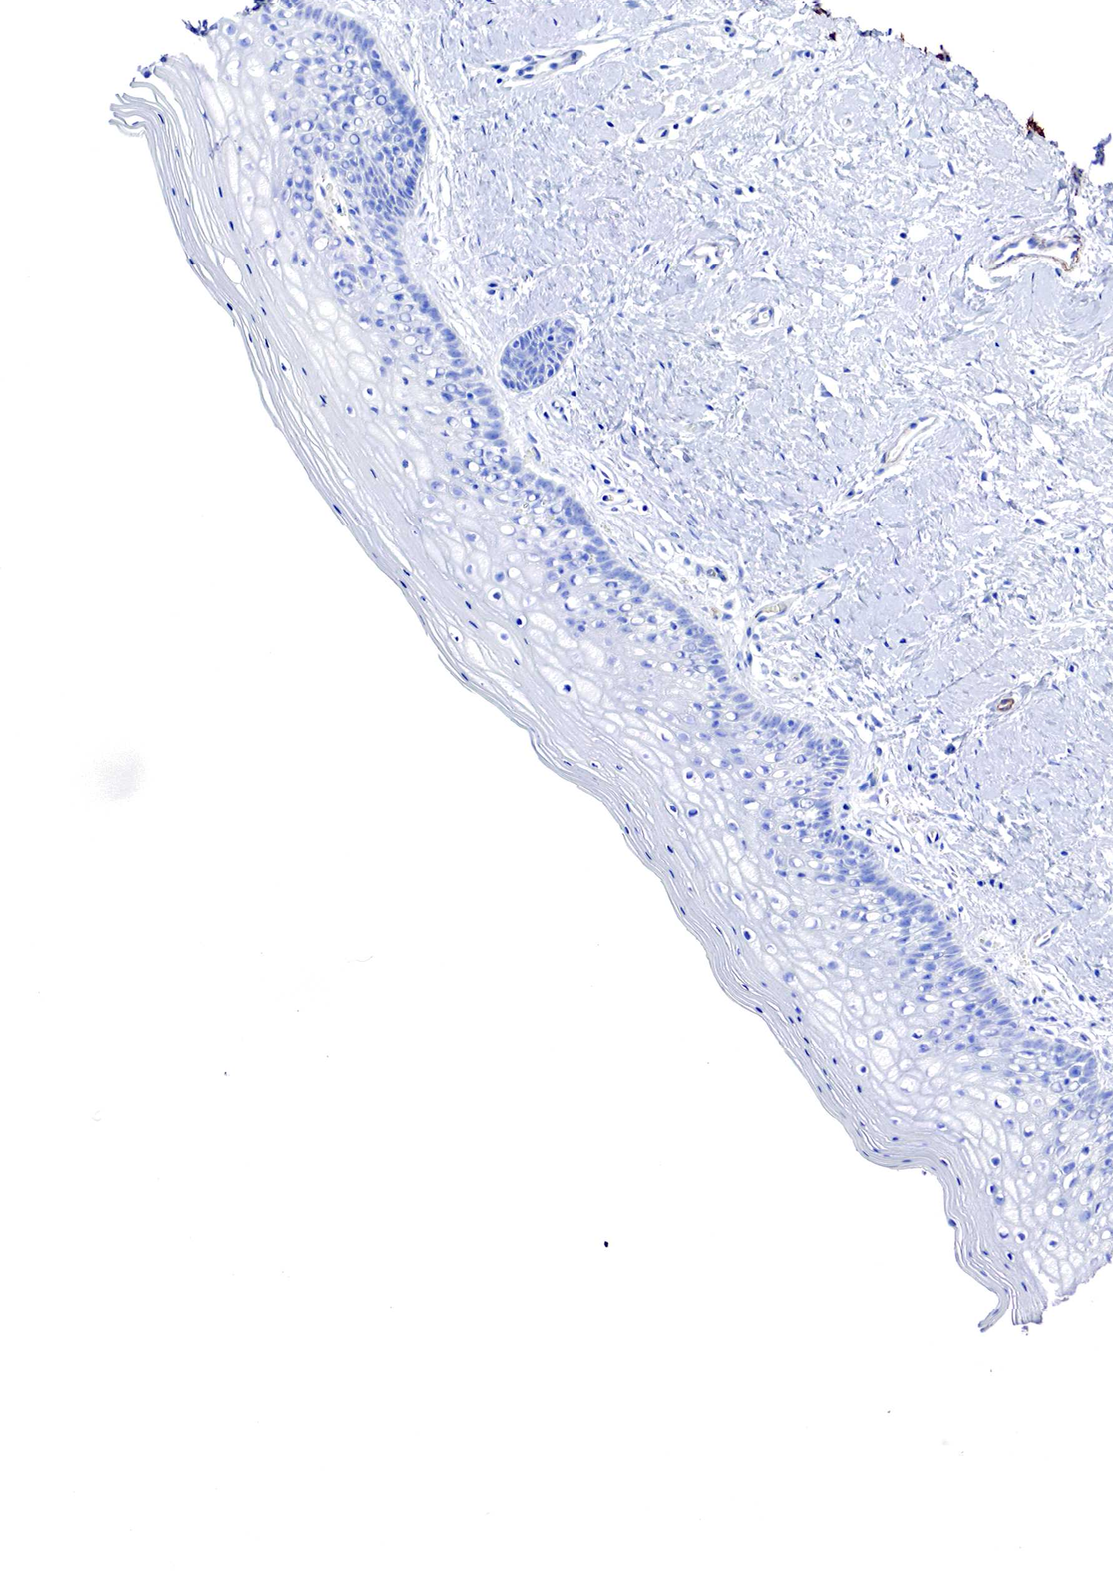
{"staining": {"intensity": "negative", "quantity": "none", "location": "none"}, "tissue": "vagina", "cell_type": "Squamous epithelial cells", "image_type": "normal", "snomed": [{"axis": "morphology", "description": "Normal tissue, NOS"}, {"axis": "topography", "description": "Vagina"}], "caption": "IHC histopathology image of normal vagina: vagina stained with DAB (3,3'-diaminobenzidine) displays no significant protein staining in squamous epithelial cells.", "gene": "TPM1", "patient": {"sex": "female", "age": 46}}